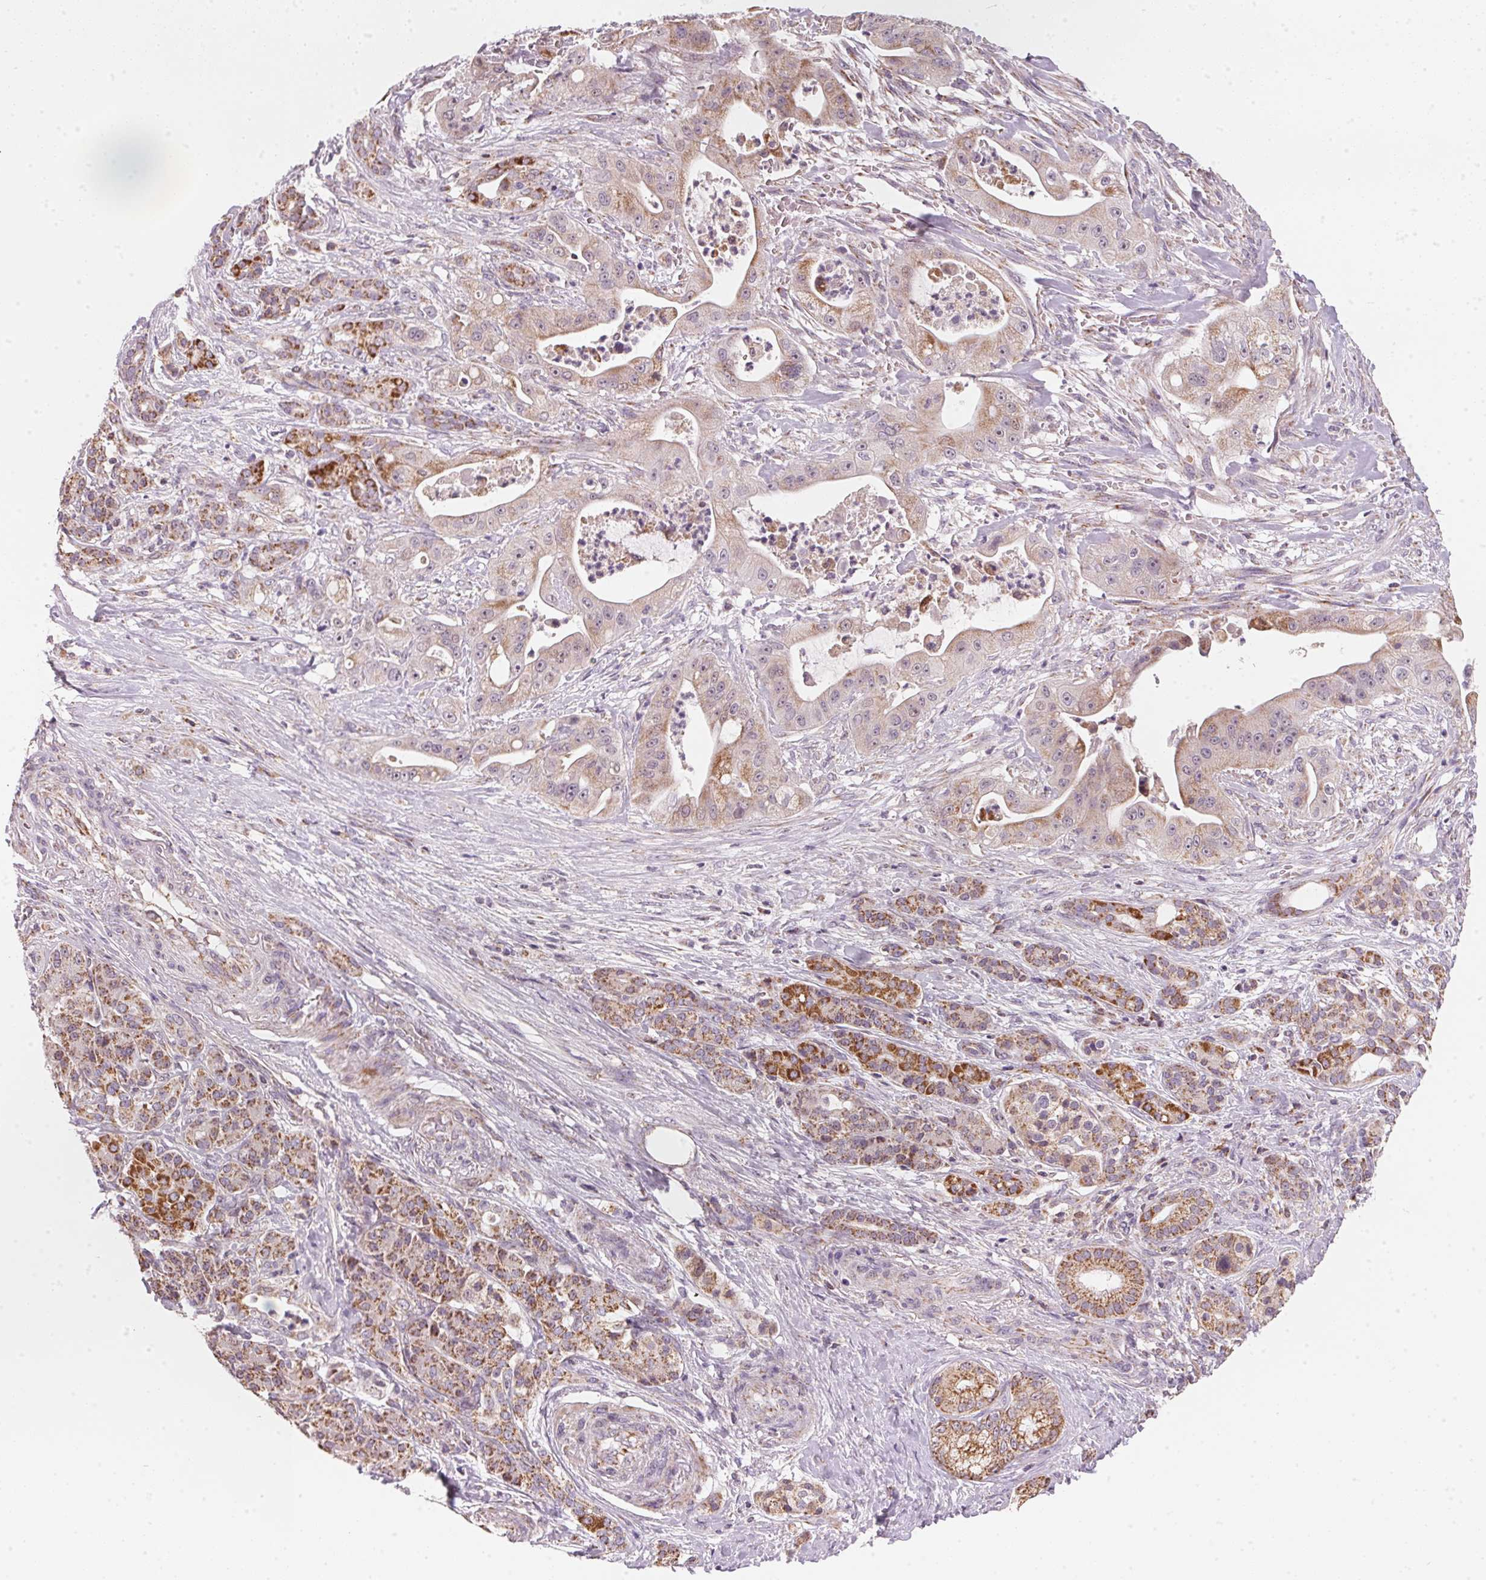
{"staining": {"intensity": "weak", "quantity": ">75%", "location": "cytoplasmic/membranous"}, "tissue": "pancreatic cancer", "cell_type": "Tumor cells", "image_type": "cancer", "snomed": [{"axis": "morphology", "description": "Normal tissue, NOS"}, {"axis": "morphology", "description": "Inflammation, NOS"}, {"axis": "morphology", "description": "Adenocarcinoma, NOS"}, {"axis": "topography", "description": "Pancreas"}], "caption": "Weak cytoplasmic/membranous positivity is seen in approximately >75% of tumor cells in pancreatic cancer.", "gene": "COQ7", "patient": {"sex": "male", "age": 57}}